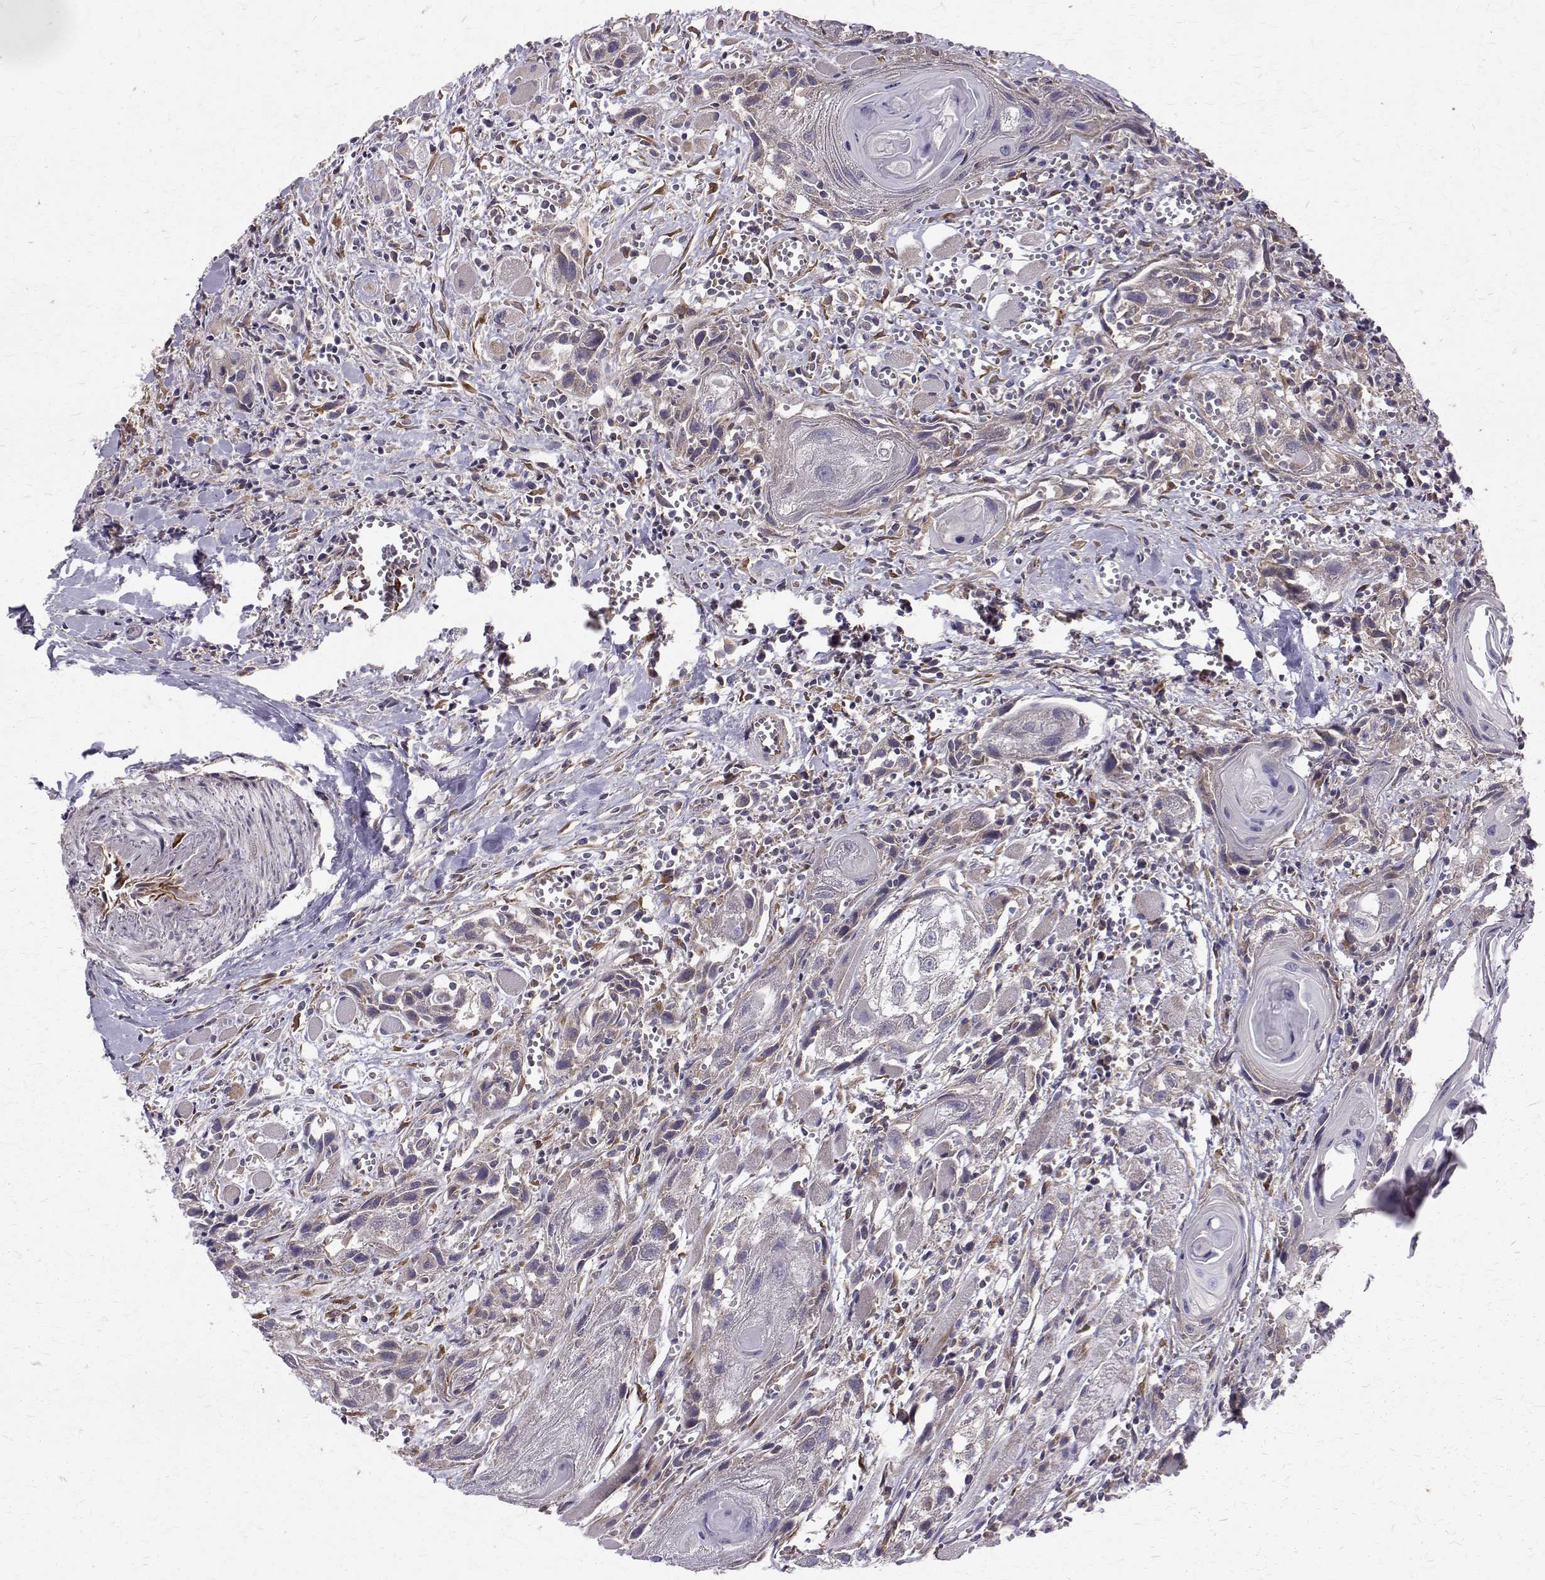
{"staining": {"intensity": "negative", "quantity": "none", "location": "none"}, "tissue": "head and neck cancer", "cell_type": "Tumor cells", "image_type": "cancer", "snomed": [{"axis": "morphology", "description": "Squamous cell carcinoma, NOS"}, {"axis": "topography", "description": "Head-Neck"}], "caption": "Tumor cells show no significant protein expression in head and neck cancer.", "gene": "ARFGAP1", "patient": {"sex": "female", "age": 80}}